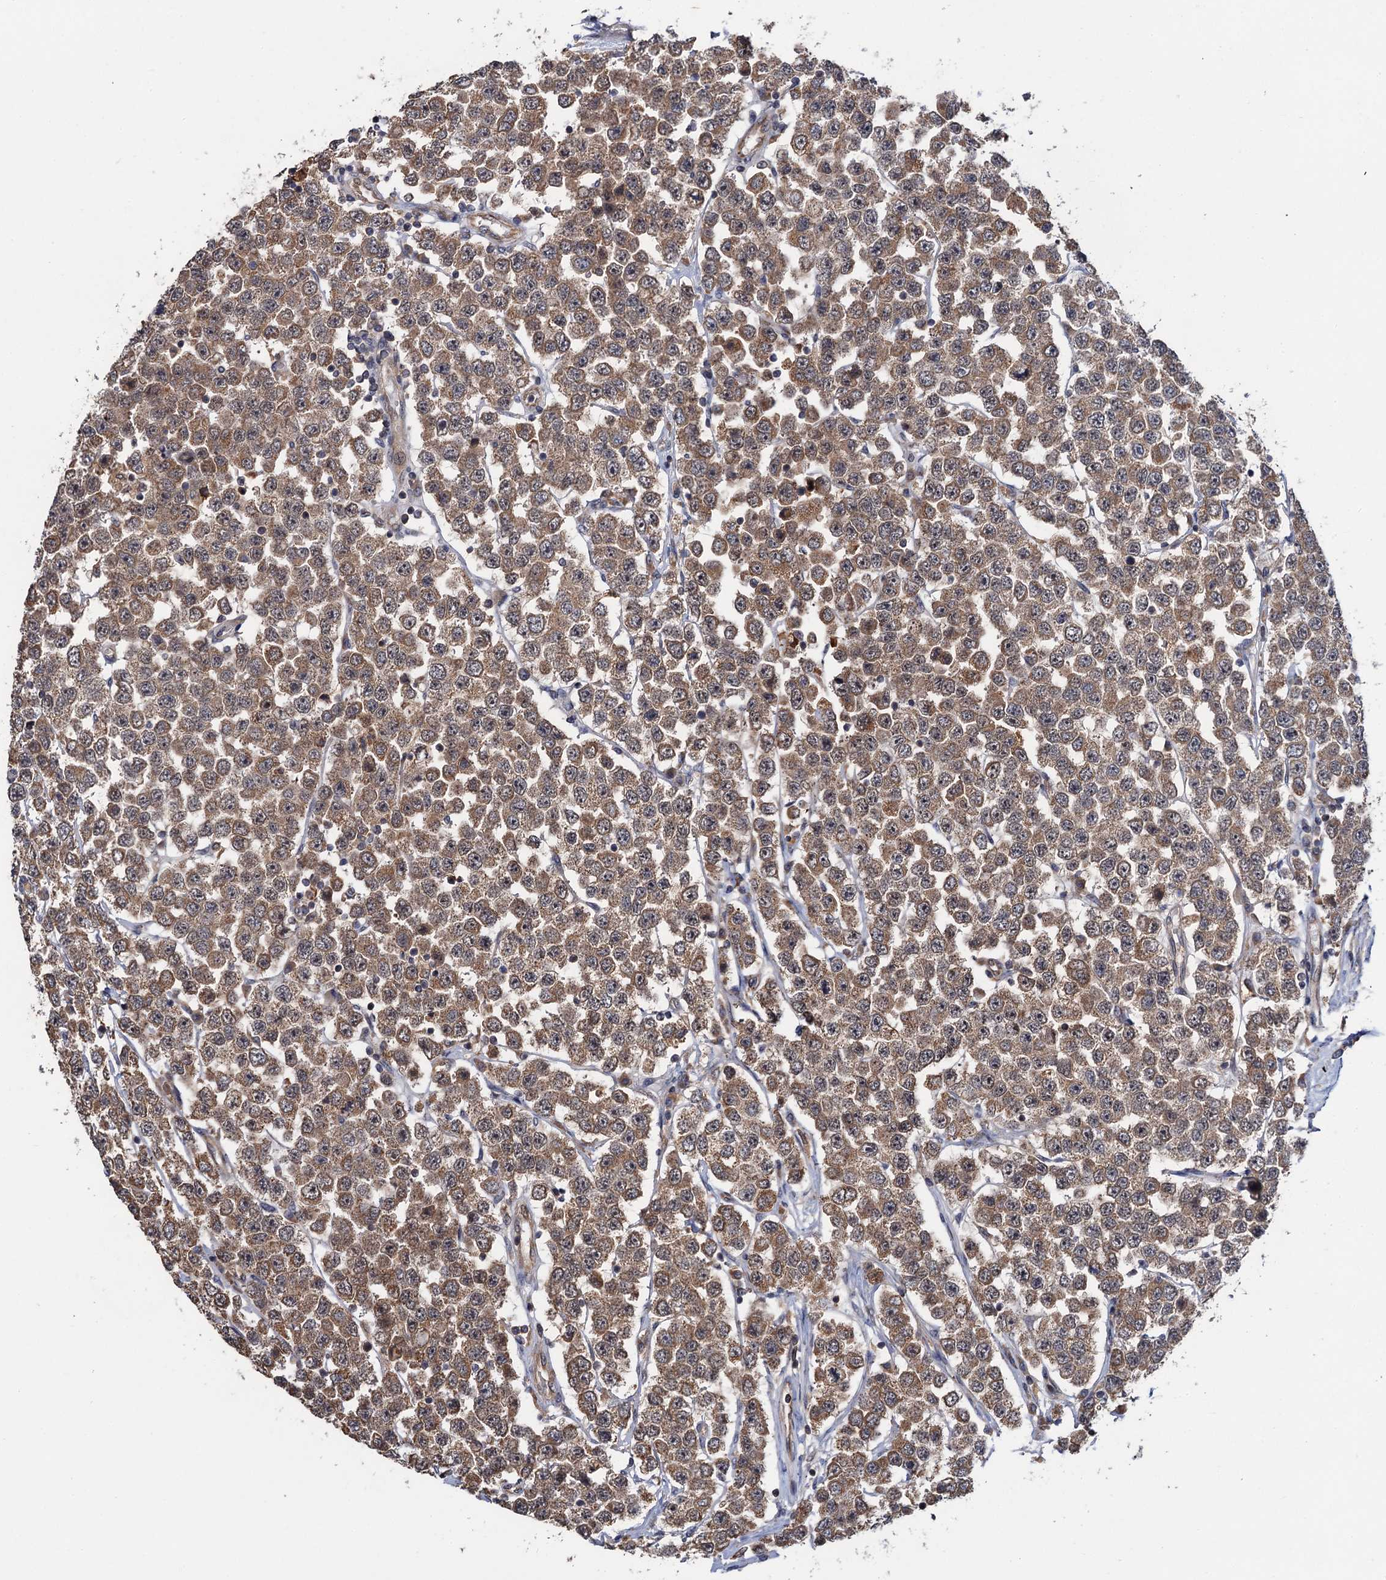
{"staining": {"intensity": "moderate", "quantity": ">75%", "location": "cytoplasmic/membranous"}, "tissue": "testis cancer", "cell_type": "Tumor cells", "image_type": "cancer", "snomed": [{"axis": "morphology", "description": "Seminoma, NOS"}, {"axis": "topography", "description": "Testis"}], "caption": "The photomicrograph displays staining of testis cancer, revealing moderate cytoplasmic/membranous protein staining (brown color) within tumor cells. The protein is stained brown, and the nuclei are stained in blue (DAB (3,3'-diaminobenzidine) IHC with brightfield microscopy, high magnification).", "gene": "FSIP1", "patient": {"sex": "male", "age": 28}}